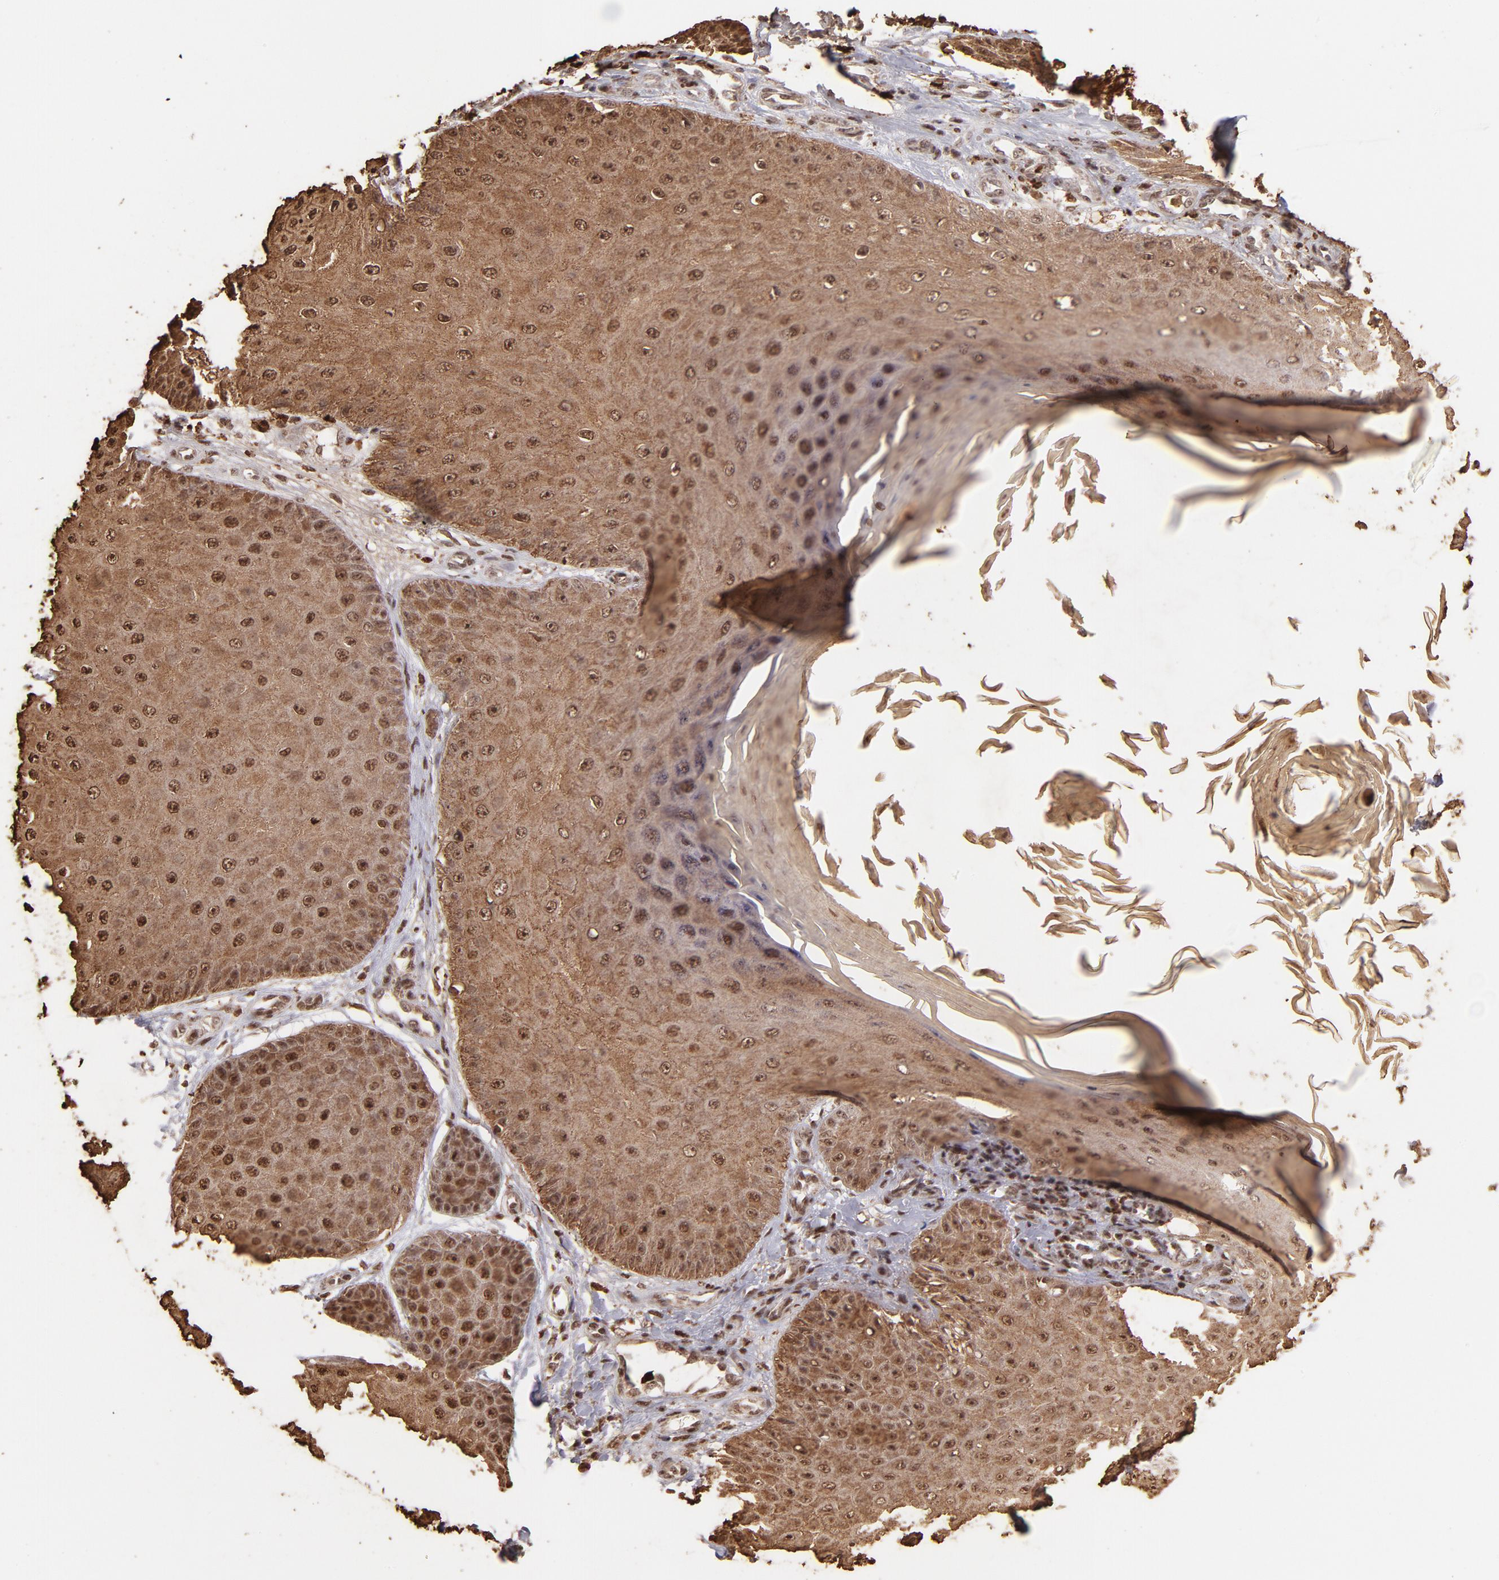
{"staining": {"intensity": "moderate", "quantity": ">75%", "location": "cytoplasmic/membranous,nuclear"}, "tissue": "skin cancer", "cell_type": "Tumor cells", "image_type": "cancer", "snomed": [{"axis": "morphology", "description": "Squamous cell carcinoma, NOS"}, {"axis": "topography", "description": "Skin"}], "caption": "Immunohistochemistry (DAB) staining of human squamous cell carcinoma (skin) reveals moderate cytoplasmic/membranous and nuclear protein positivity in about >75% of tumor cells. Immunohistochemistry stains the protein in brown and the nuclei are stained blue.", "gene": "ZFX", "patient": {"sex": "female", "age": 40}}